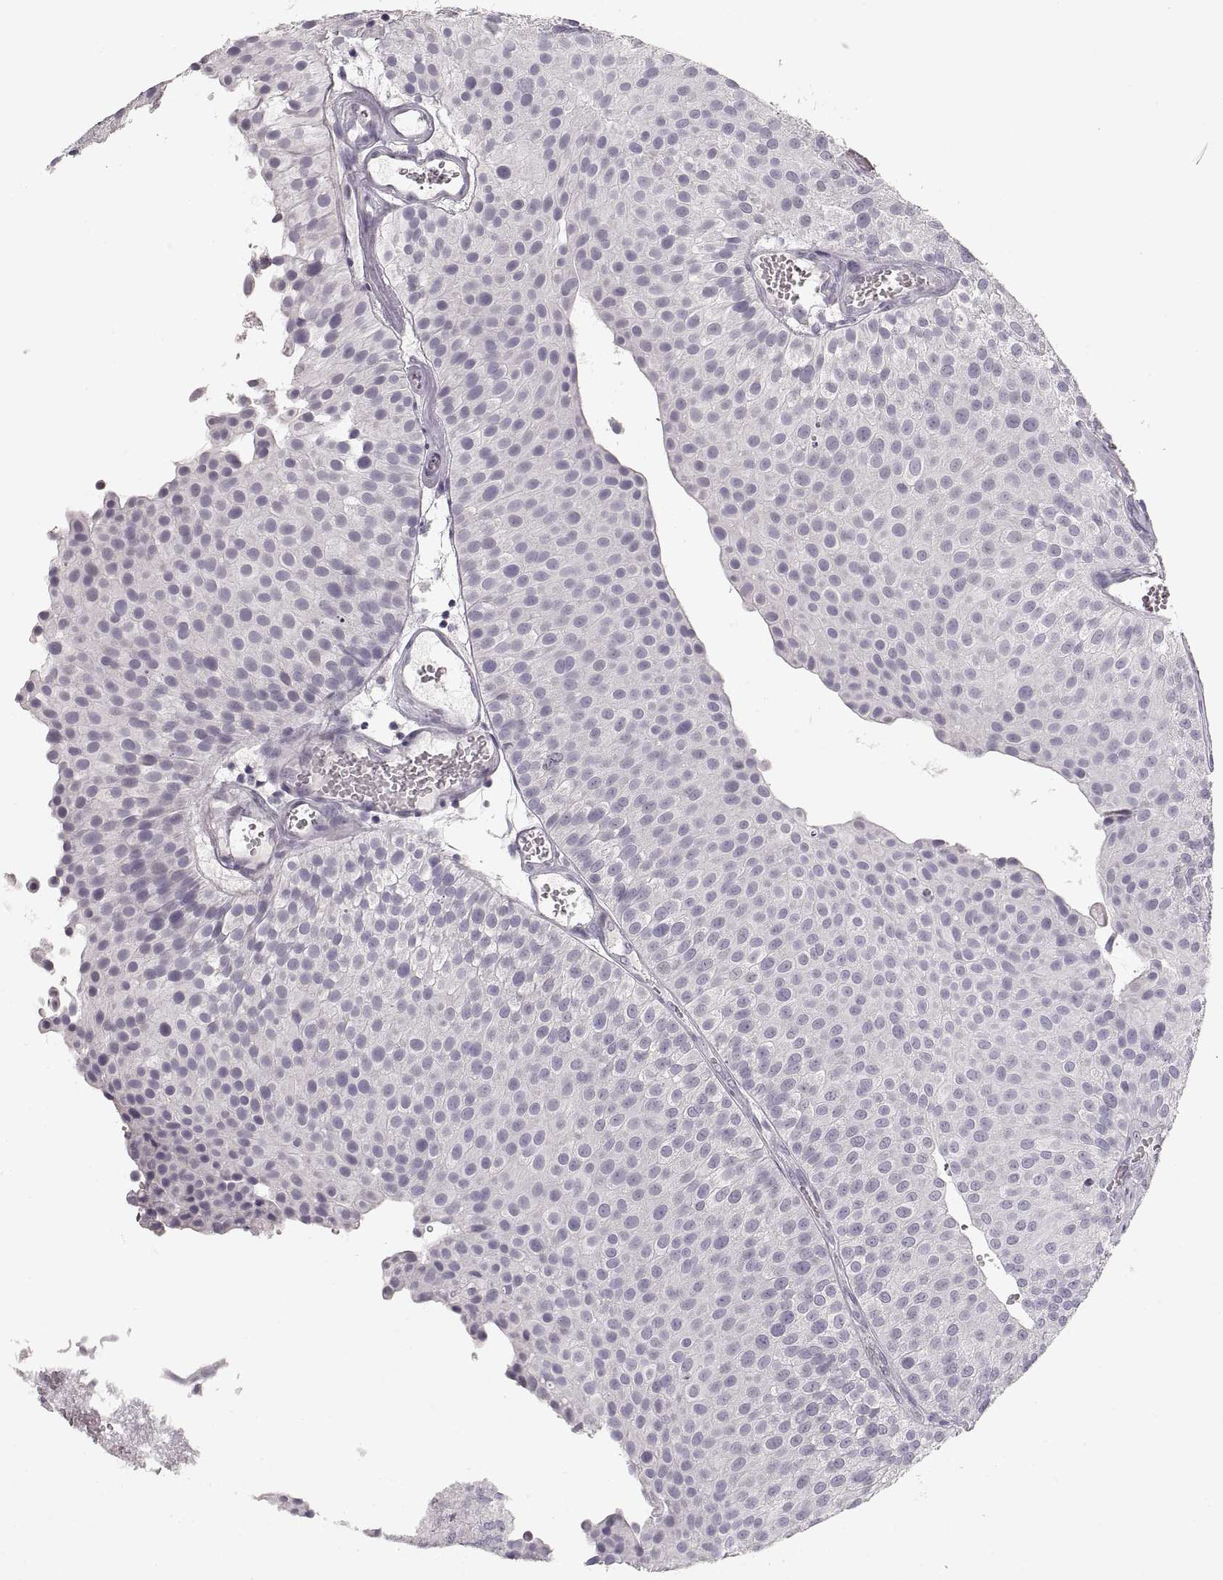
{"staining": {"intensity": "negative", "quantity": "none", "location": "none"}, "tissue": "urothelial cancer", "cell_type": "Tumor cells", "image_type": "cancer", "snomed": [{"axis": "morphology", "description": "Urothelial carcinoma, Low grade"}, {"axis": "topography", "description": "Urinary bladder"}], "caption": "Tumor cells show no significant protein positivity in low-grade urothelial carcinoma. (DAB immunohistochemistry with hematoxylin counter stain).", "gene": "PCSK2", "patient": {"sex": "female", "age": 87}}